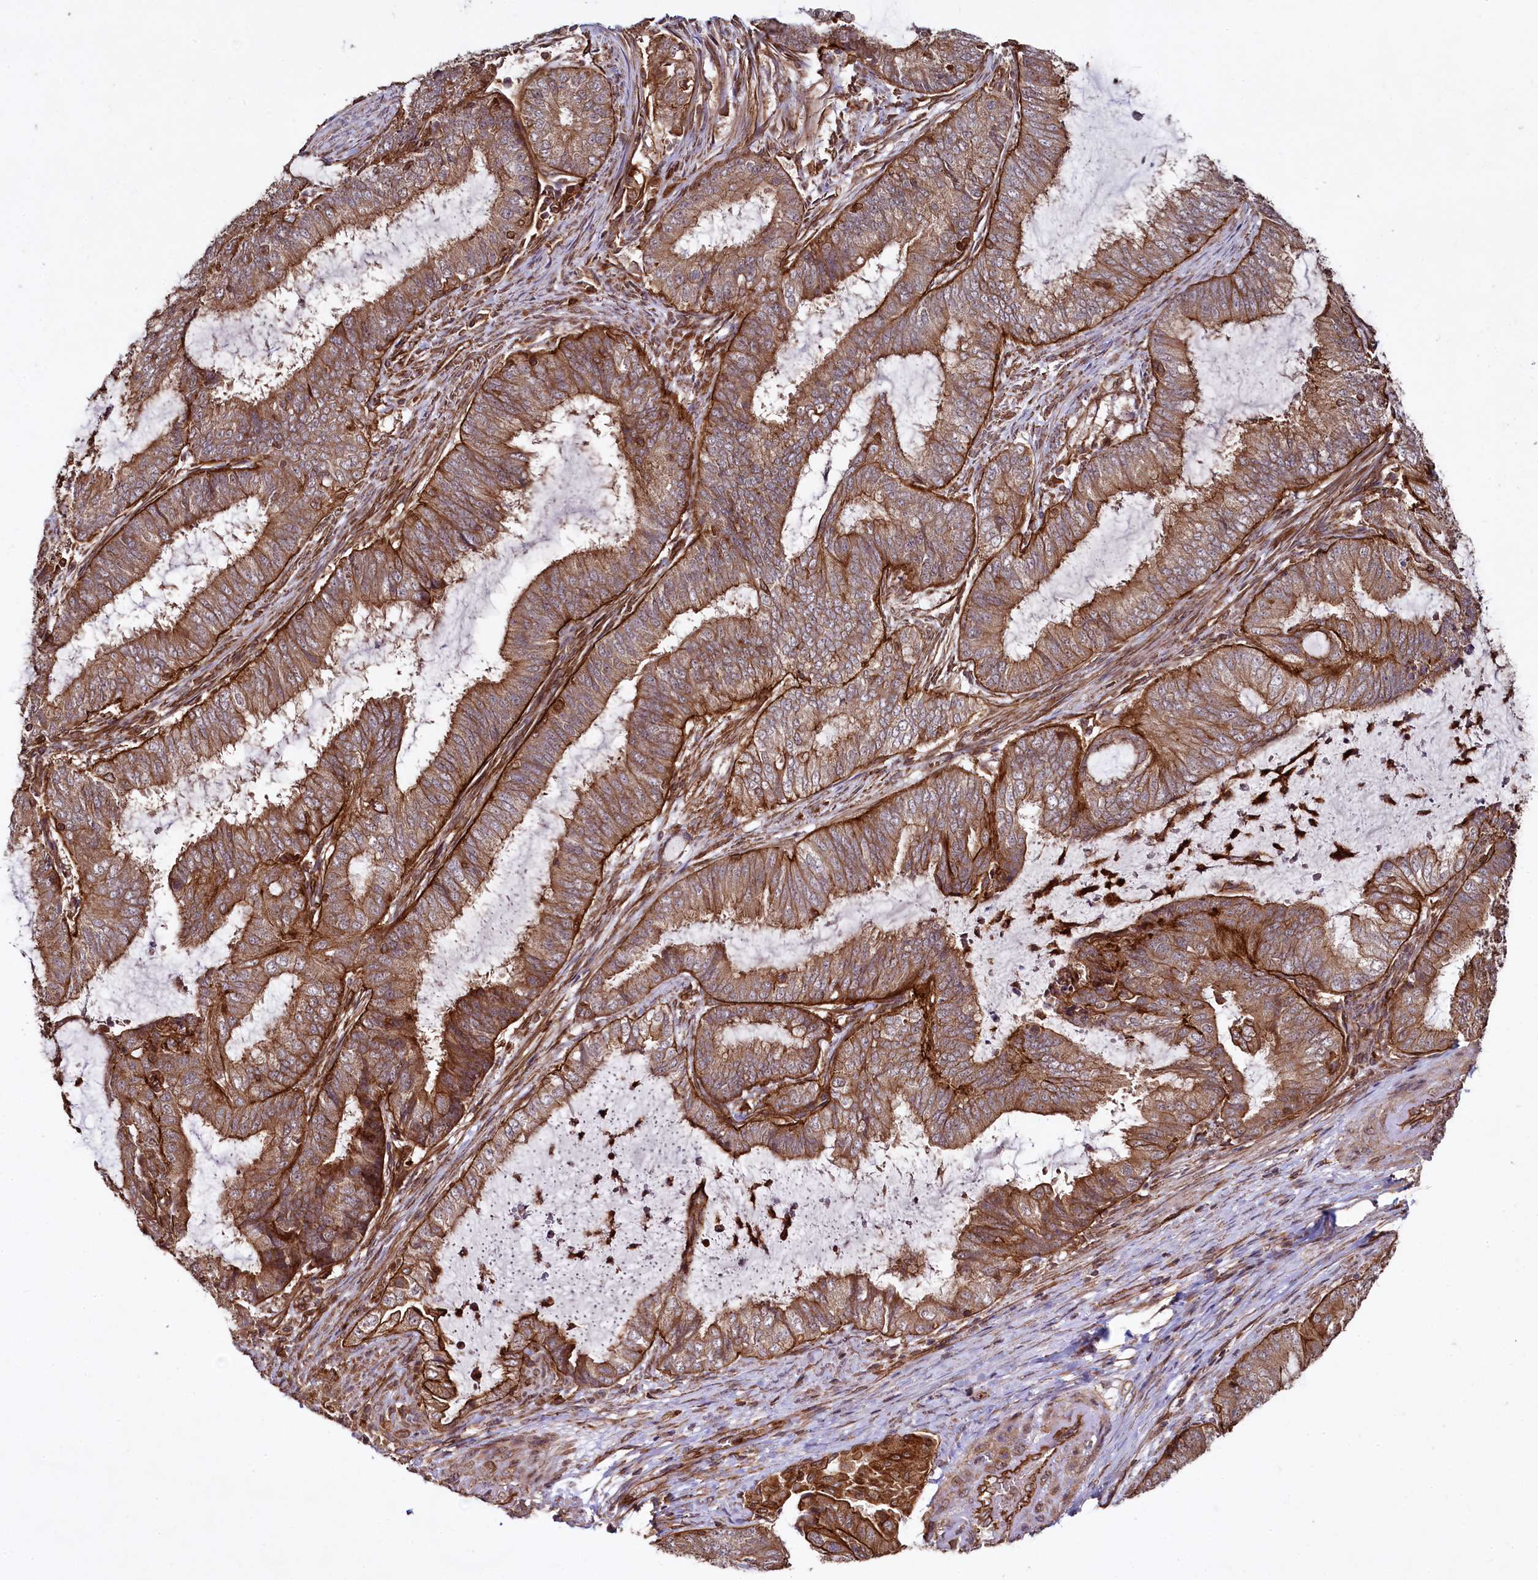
{"staining": {"intensity": "moderate", "quantity": ">75%", "location": "cytoplasmic/membranous"}, "tissue": "endometrial cancer", "cell_type": "Tumor cells", "image_type": "cancer", "snomed": [{"axis": "morphology", "description": "Adenocarcinoma, NOS"}, {"axis": "topography", "description": "Endometrium"}], "caption": "IHC histopathology image of neoplastic tissue: human endometrial cancer stained using IHC reveals medium levels of moderate protein expression localized specifically in the cytoplasmic/membranous of tumor cells, appearing as a cytoplasmic/membranous brown color.", "gene": "SVIP", "patient": {"sex": "female", "age": 51}}